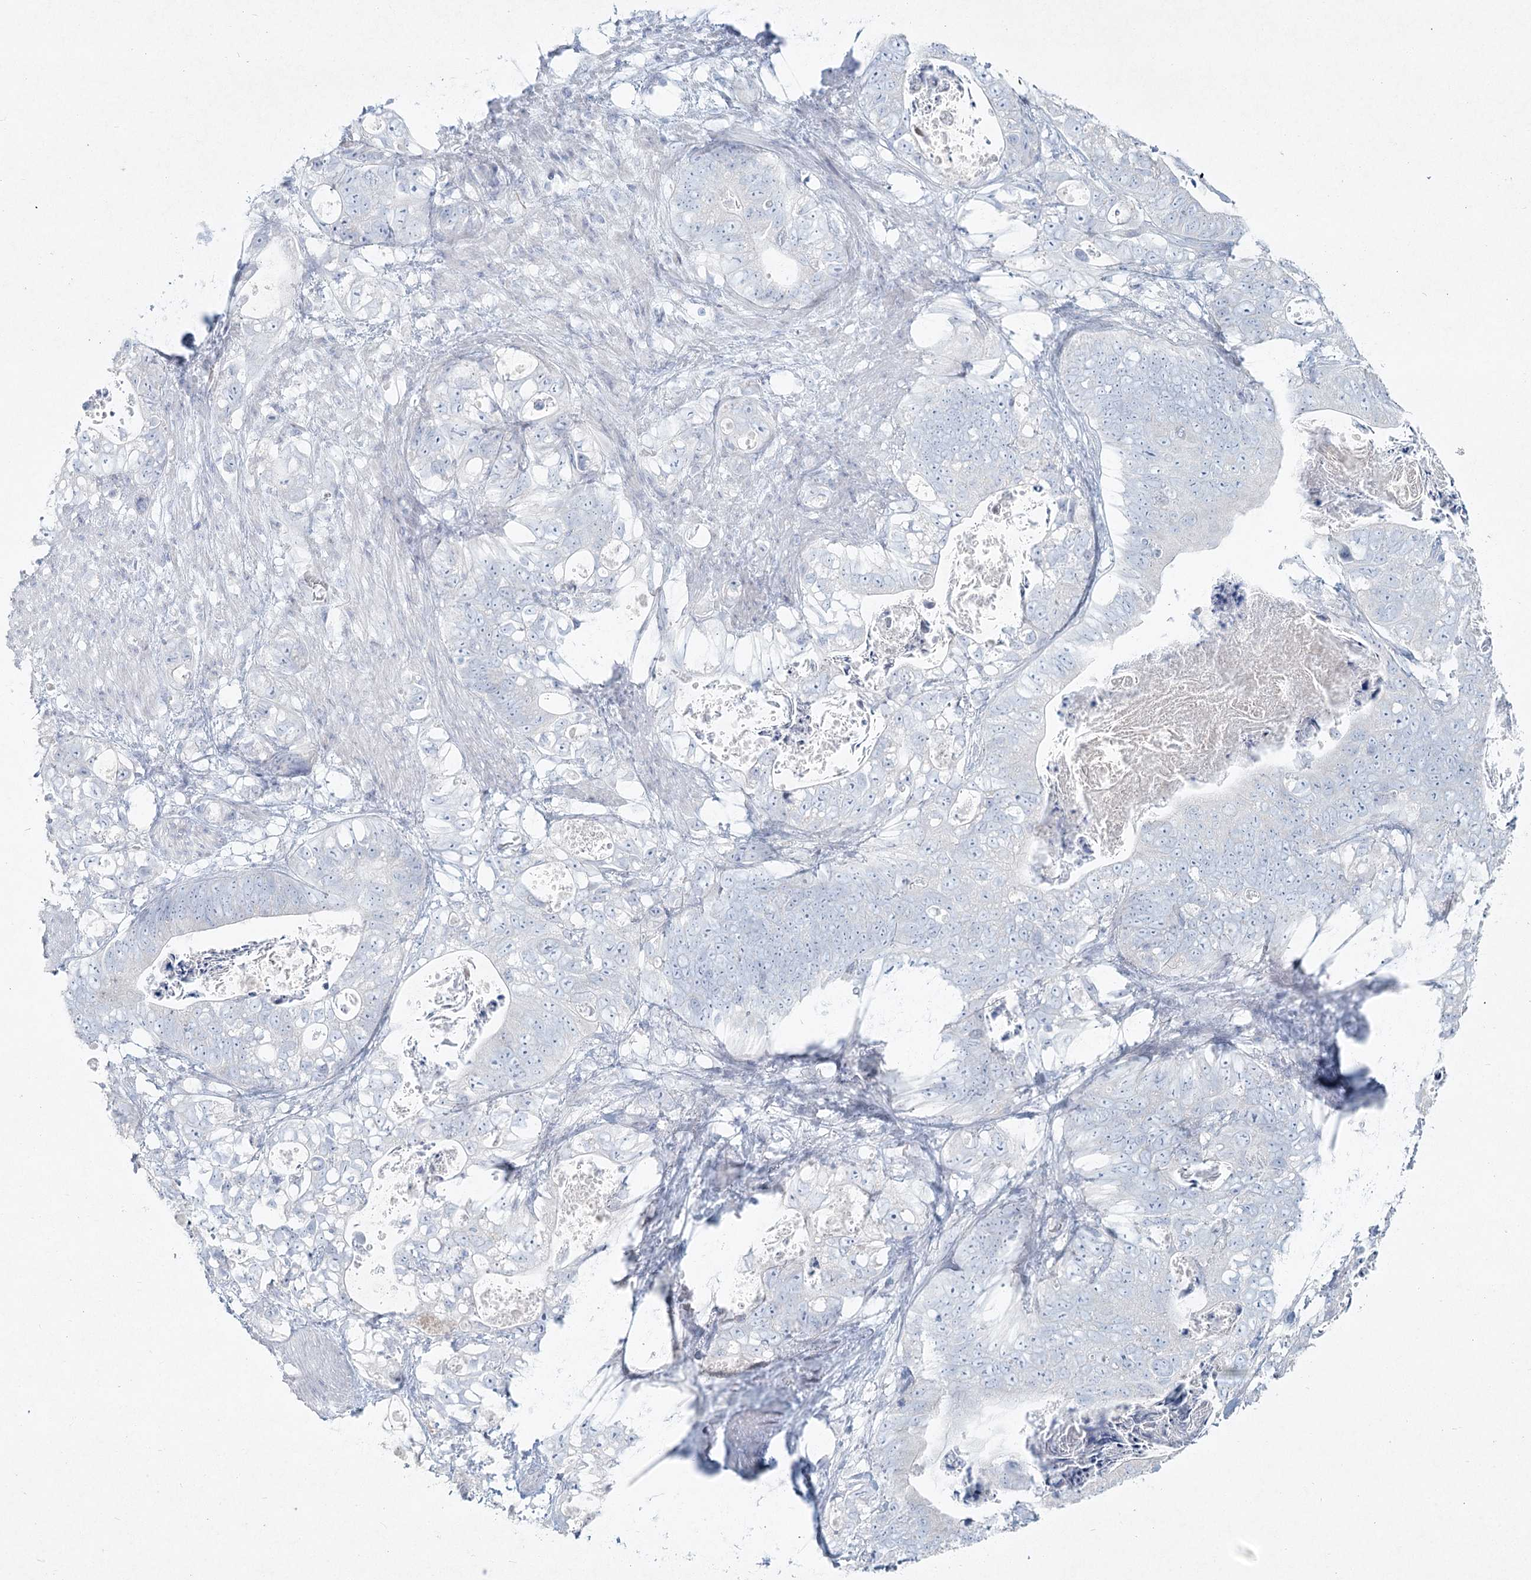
{"staining": {"intensity": "negative", "quantity": "none", "location": "none"}, "tissue": "stomach cancer", "cell_type": "Tumor cells", "image_type": "cancer", "snomed": [{"axis": "morphology", "description": "Normal tissue, NOS"}, {"axis": "morphology", "description": "Adenocarcinoma, NOS"}, {"axis": "topography", "description": "Stomach"}], "caption": "DAB immunohistochemical staining of stomach cancer (adenocarcinoma) reveals no significant expression in tumor cells.", "gene": "LRP2BP", "patient": {"sex": "female", "age": 89}}